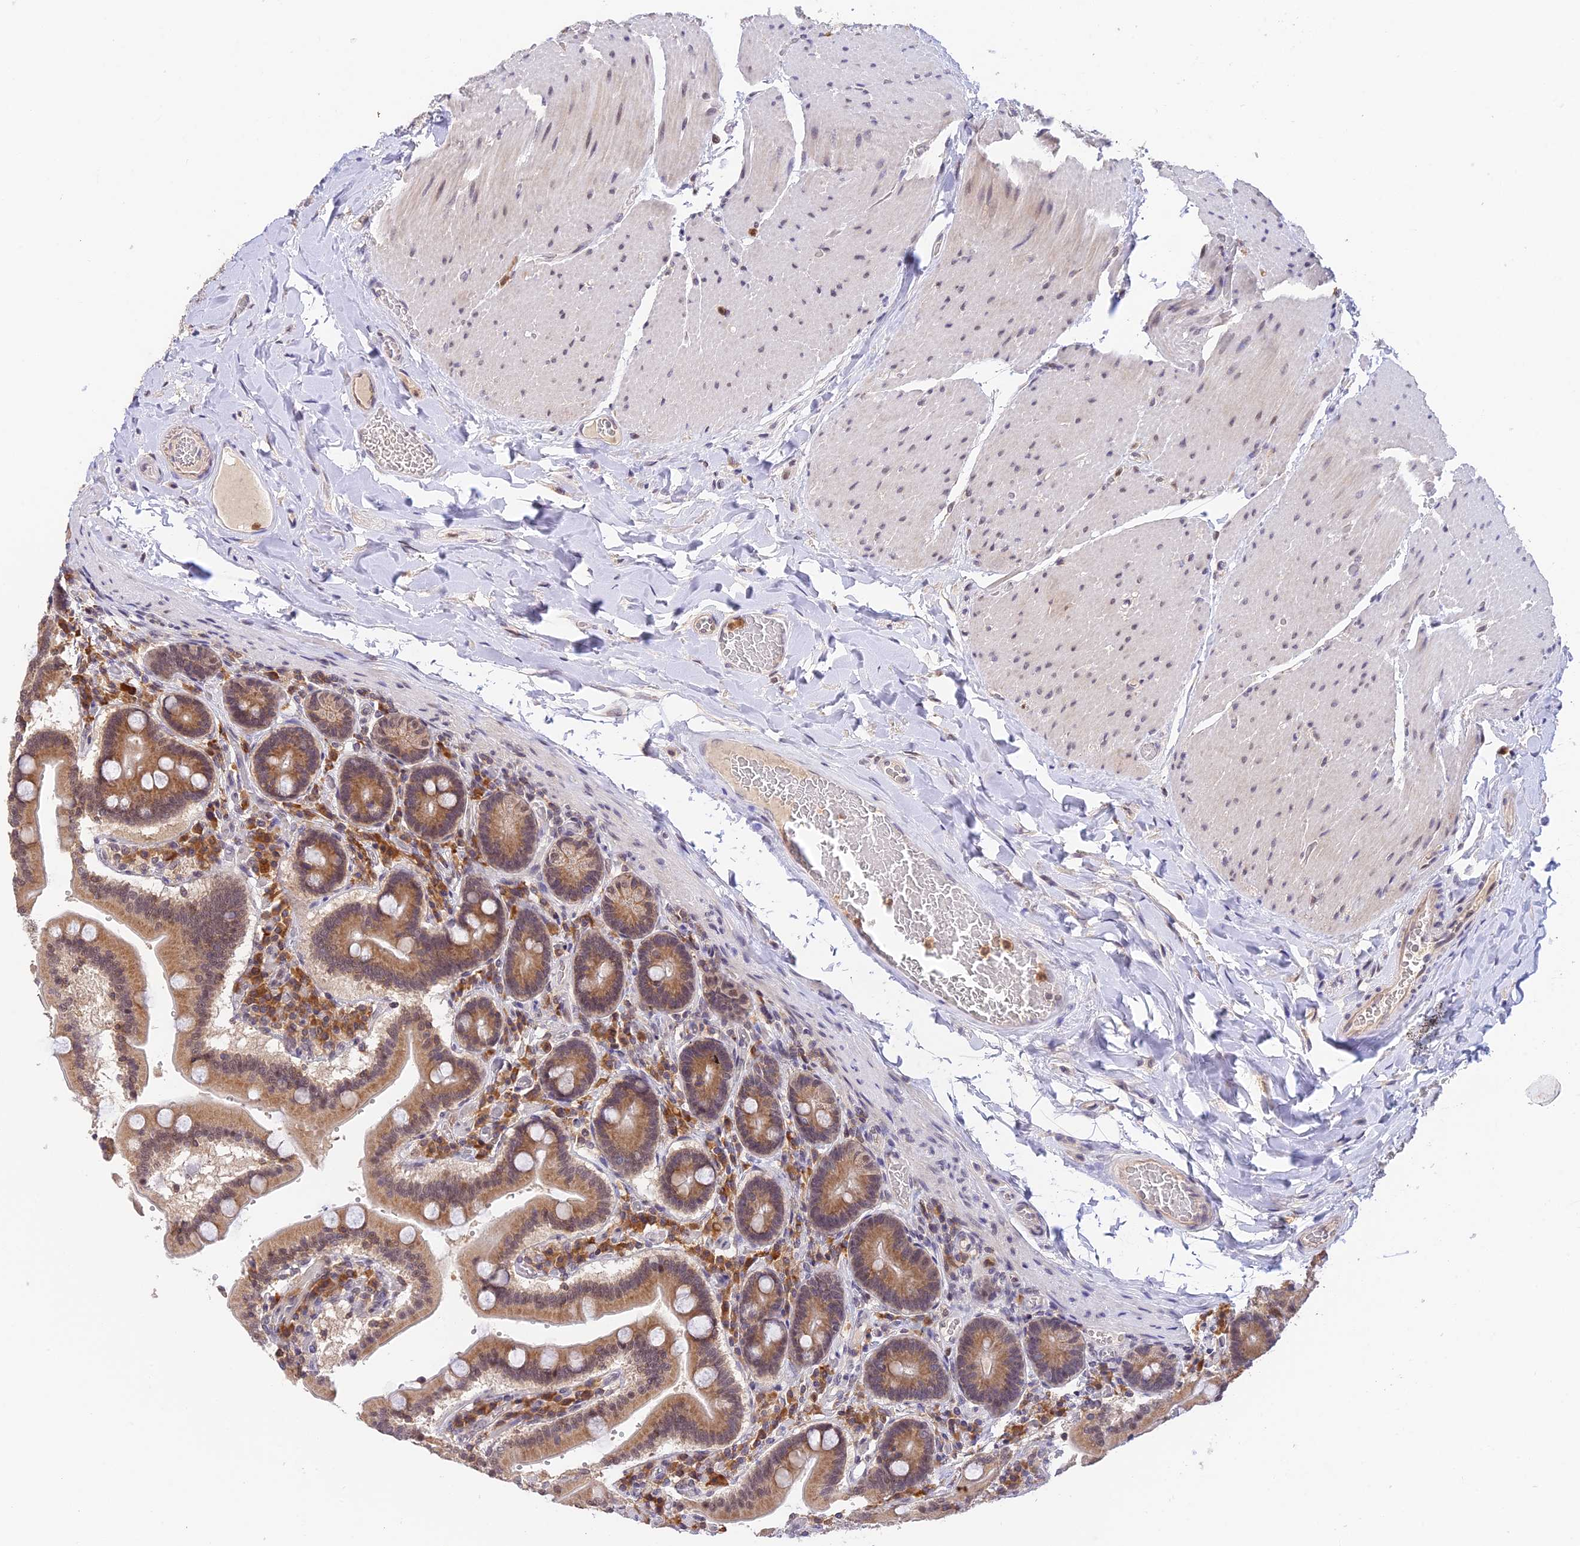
{"staining": {"intensity": "moderate", "quantity": ">75%", "location": "cytoplasmic/membranous,nuclear"}, "tissue": "duodenum", "cell_type": "Glandular cells", "image_type": "normal", "snomed": [{"axis": "morphology", "description": "Normal tissue, NOS"}, {"axis": "topography", "description": "Duodenum"}], "caption": "About >75% of glandular cells in normal duodenum exhibit moderate cytoplasmic/membranous,nuclear protein expression as visualized by brown immunohistochemical staining.", "gene": "PEX16", "patient": {"sex": "female", "age": 62}}